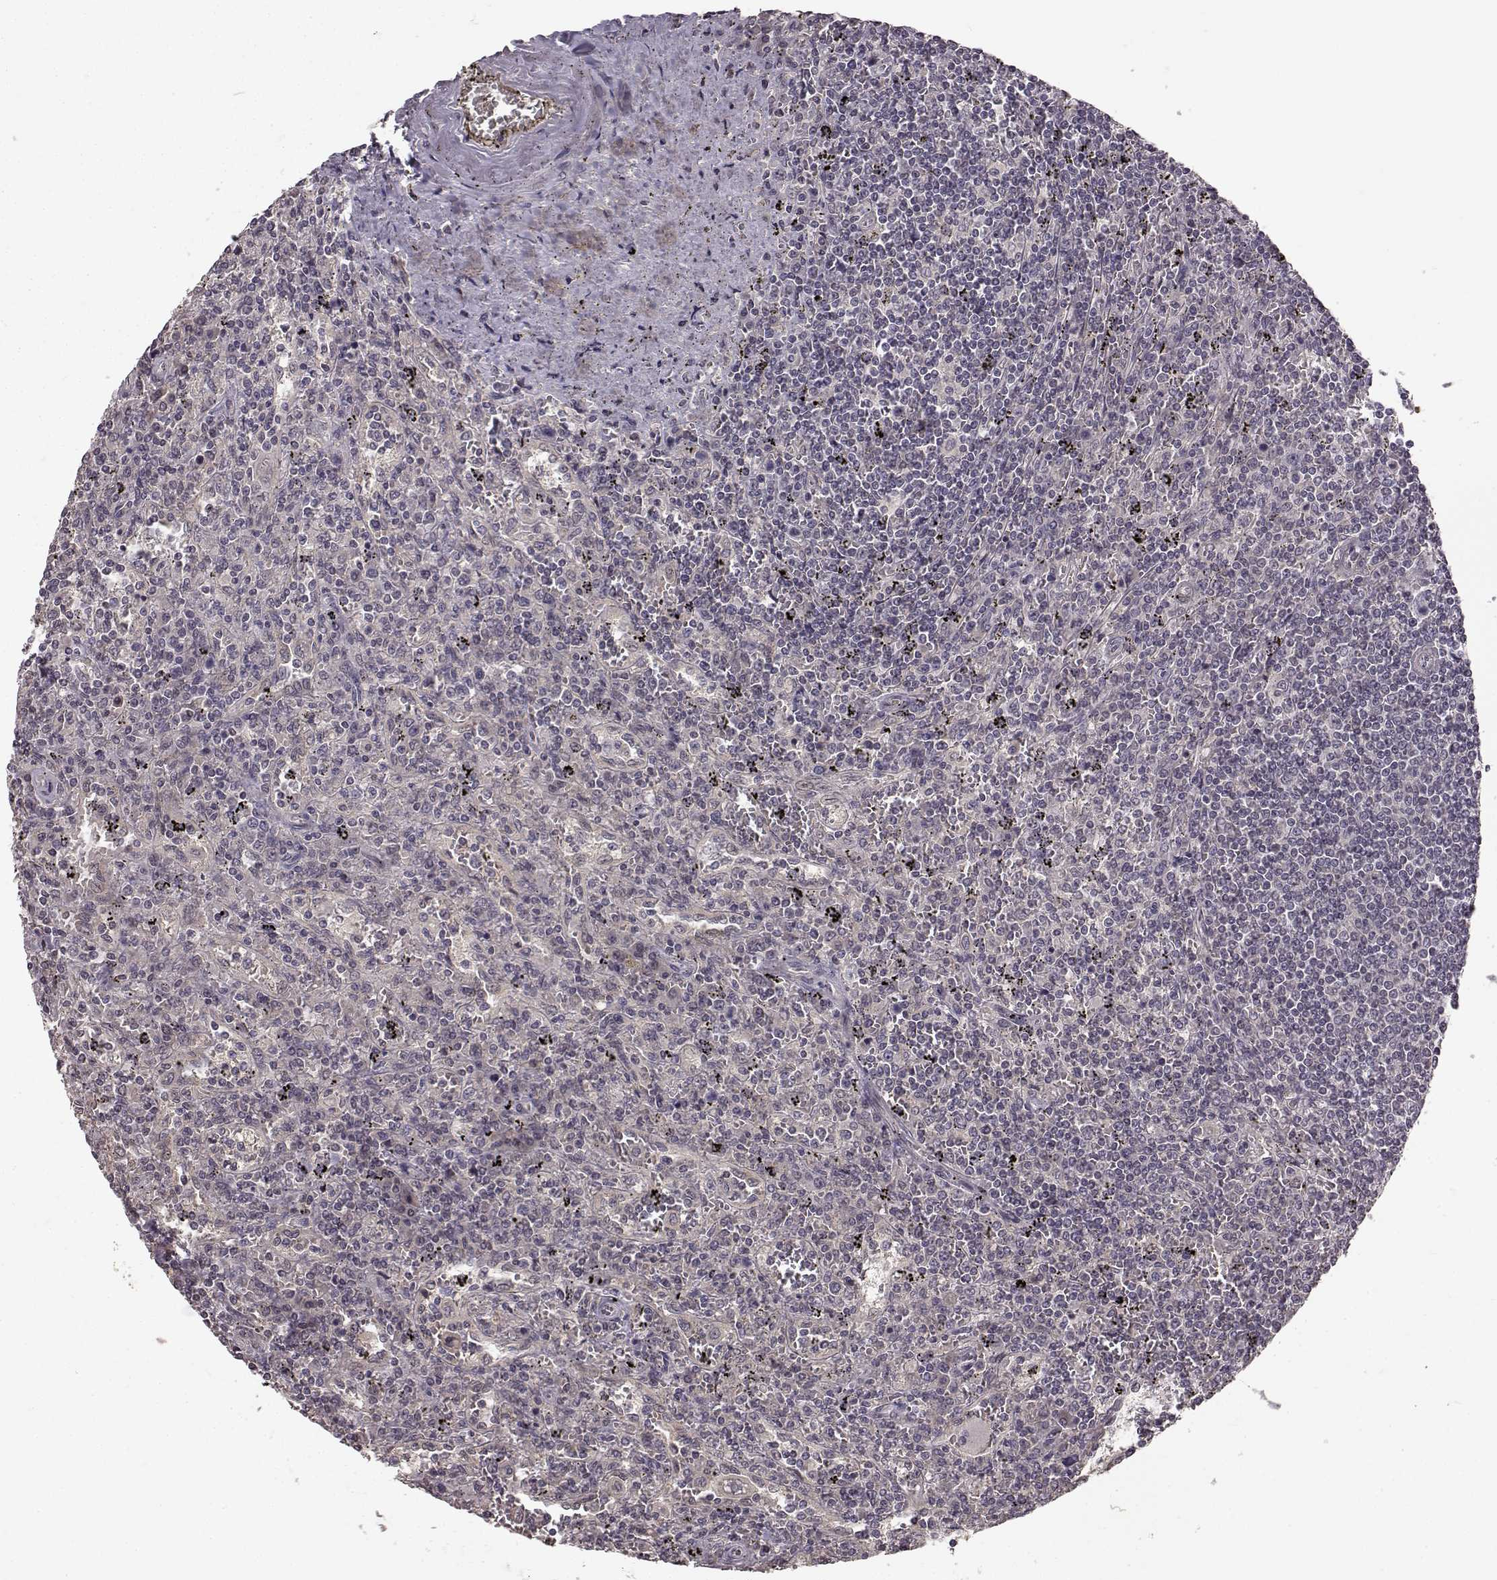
{"staining": {"intensity": "negative", "quantity": "none", "location": "none"}, "tissue": "lymphoma", "cell_type": "Tumor cells", "image_type": "cancer", "snomed": [{"axis": "morphology", "description": "Malignant lymphoma, non-Hodgkin's type, Low grade"}, {"axis": "topography", "description": "Spleen"}], "caption": "This image is of malignant lymphoma, non-Hodgkin's type (low-grade) stained with IHC to label a protein in brown with the nuclei are counter-stained blue. There is no positivity in tumor cells. Nuclei are stained in blue.", "gene": "NTRK2", "patient": {"sex": "male", "age": 62}}